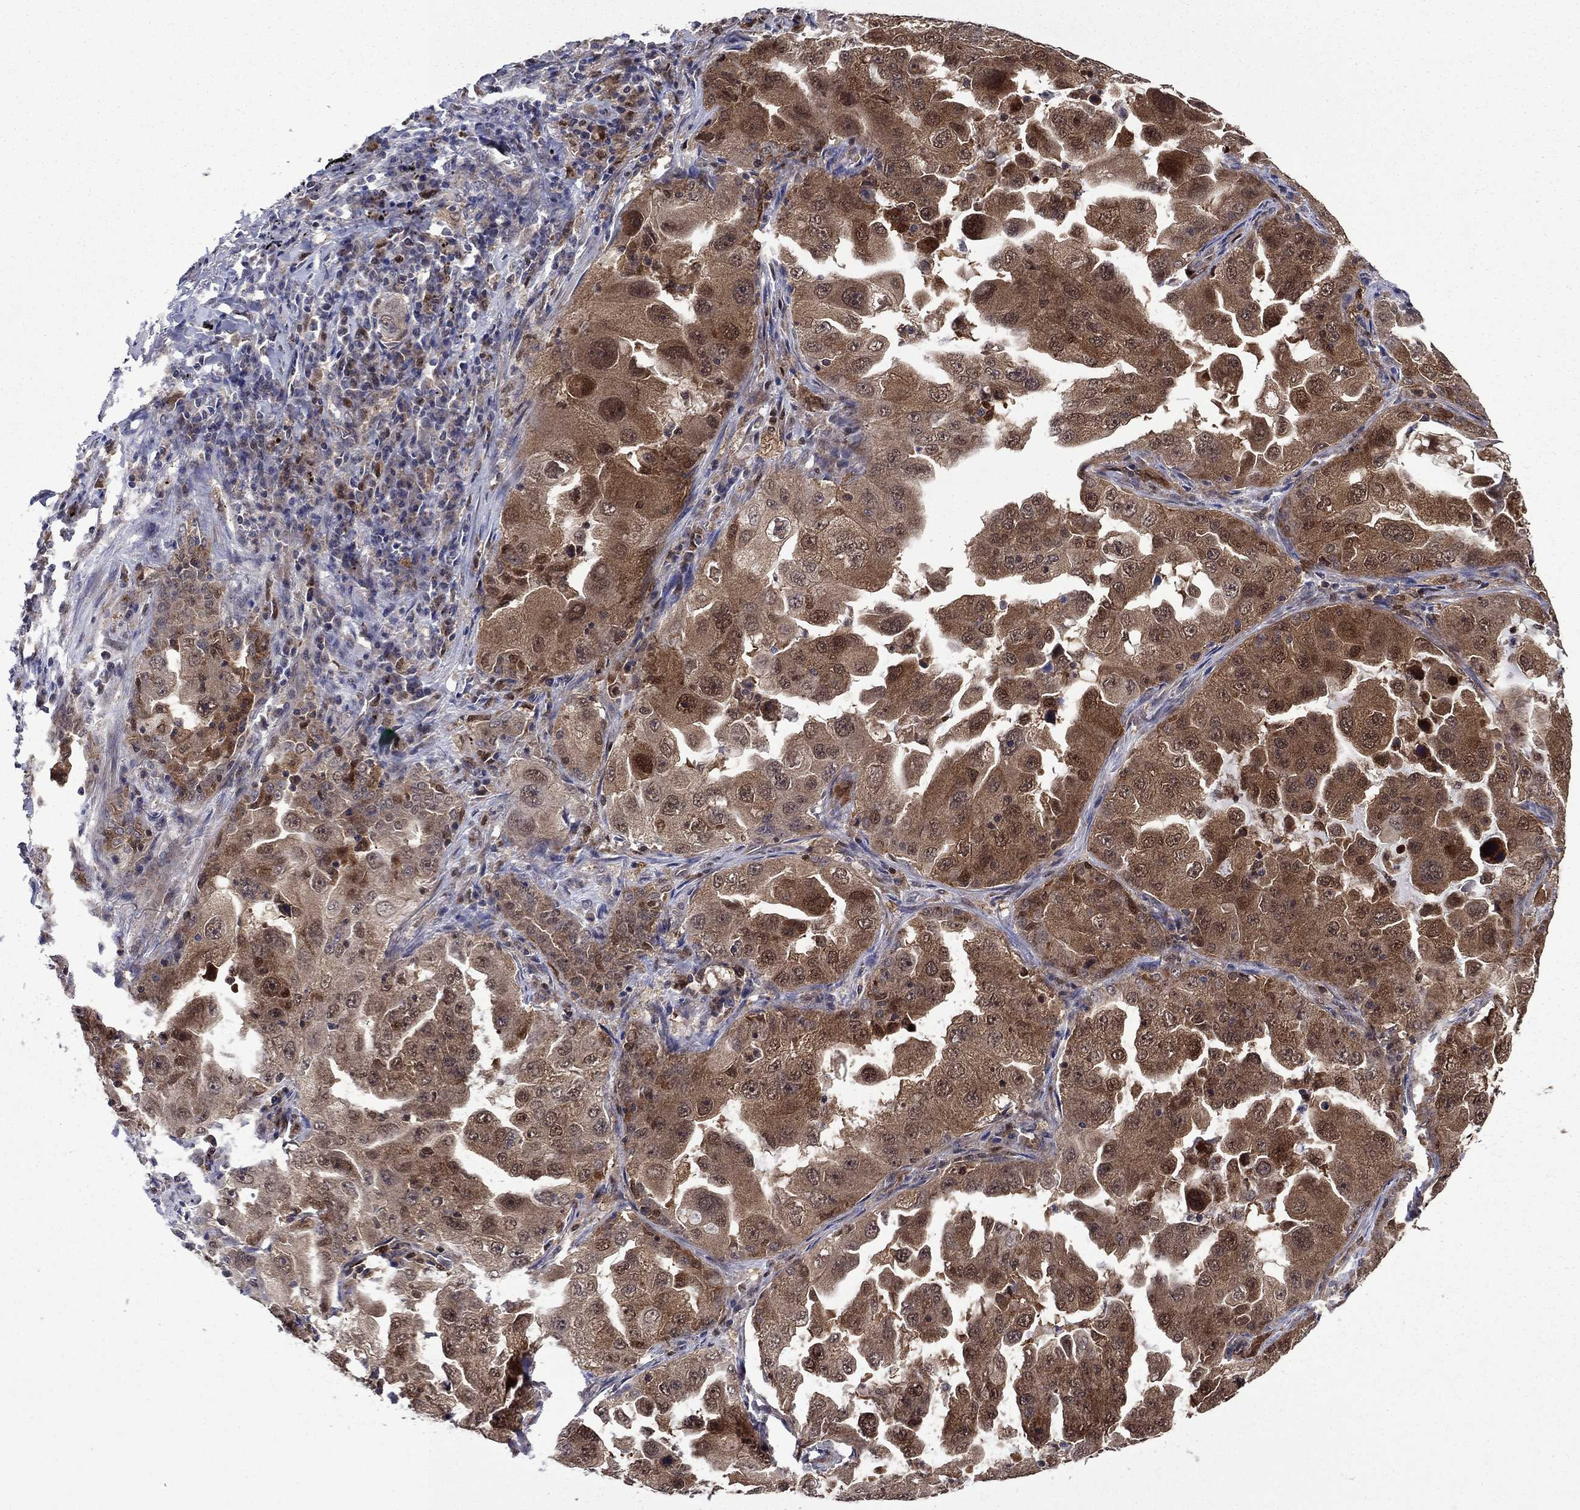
{"staining": {"intensity": "moderate", "quantity": ">75%", "location": "cytoplasmic/membranous"}, "tissue": "lung cancer", "cell_type": "Tumor cells", "image_type": "cancer", "snomed": [{"axis": "morphology", "description": "Adenocarcinoma, NOS"}, {"axis": "topography", "description": "Lung"}], "caption": "A medium amount of moderate cytoplasmic/membranous positivity is seen in approximately >75% of tumor cells in adenocarcinoma (lung) tissue. Immunohistochemistry stains the protein in brown and the nuclei are stained blue.", "gene": "TPMT", "patient": {"sex": "female", "age": 61}}